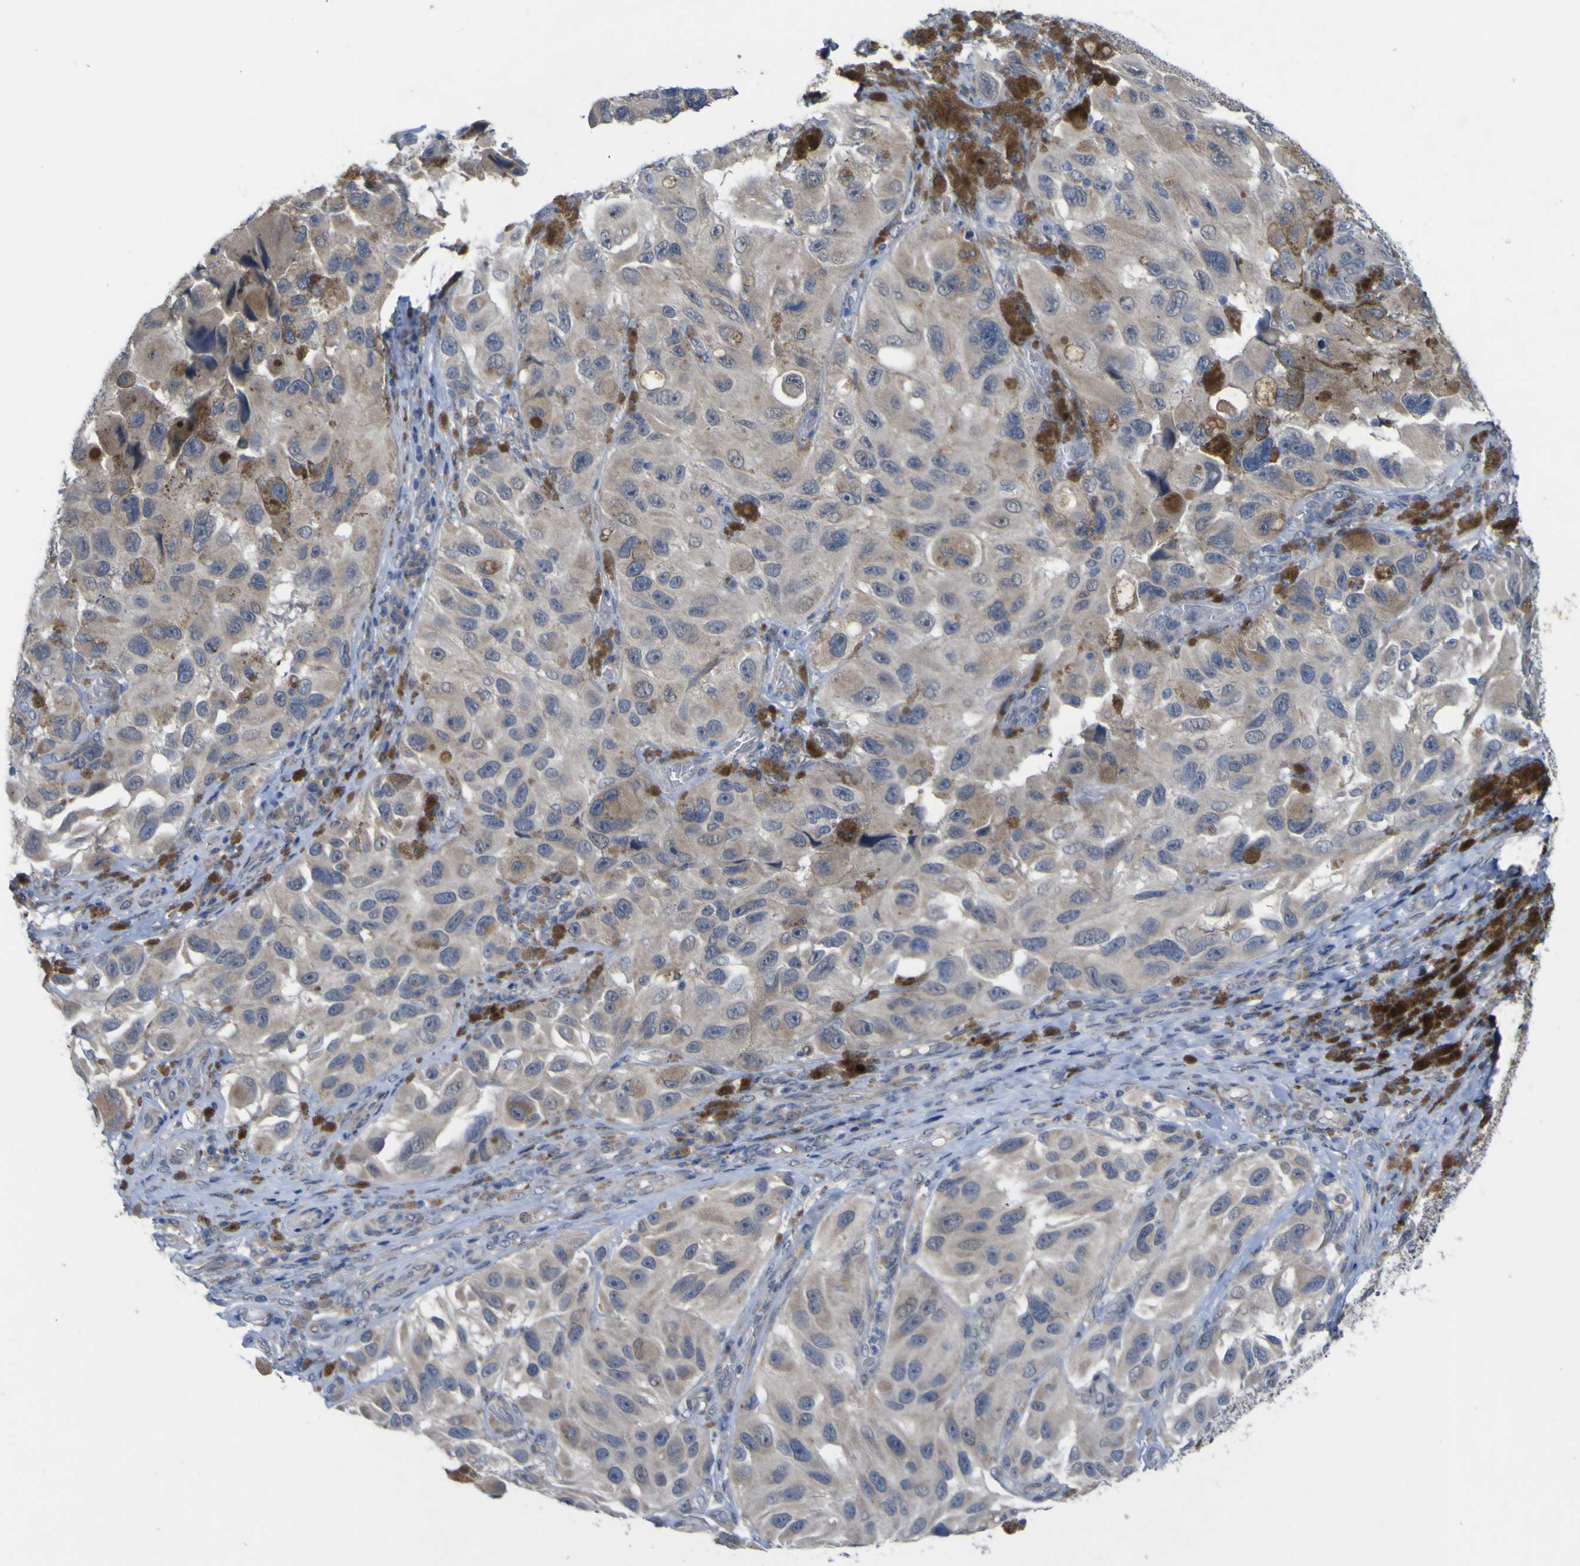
{"staining": {"intensity": "weak", "quantity": "<25%", "location": "cytoplasmic/membranous"}, "tissue": "melanoma", "cell_type": "Tumor cells", "image_type": "cancer", "snomed": [{"axis": "morphology", "description": "Malignant melanoma, NOS"}, {"axis": "topography", "description": "Skin"}], "caption": "Tumor cells show no significant protein expression in melanoma.", "gene": "TNFRSF11A", "patient": {"sex": "female", "age": 73}}